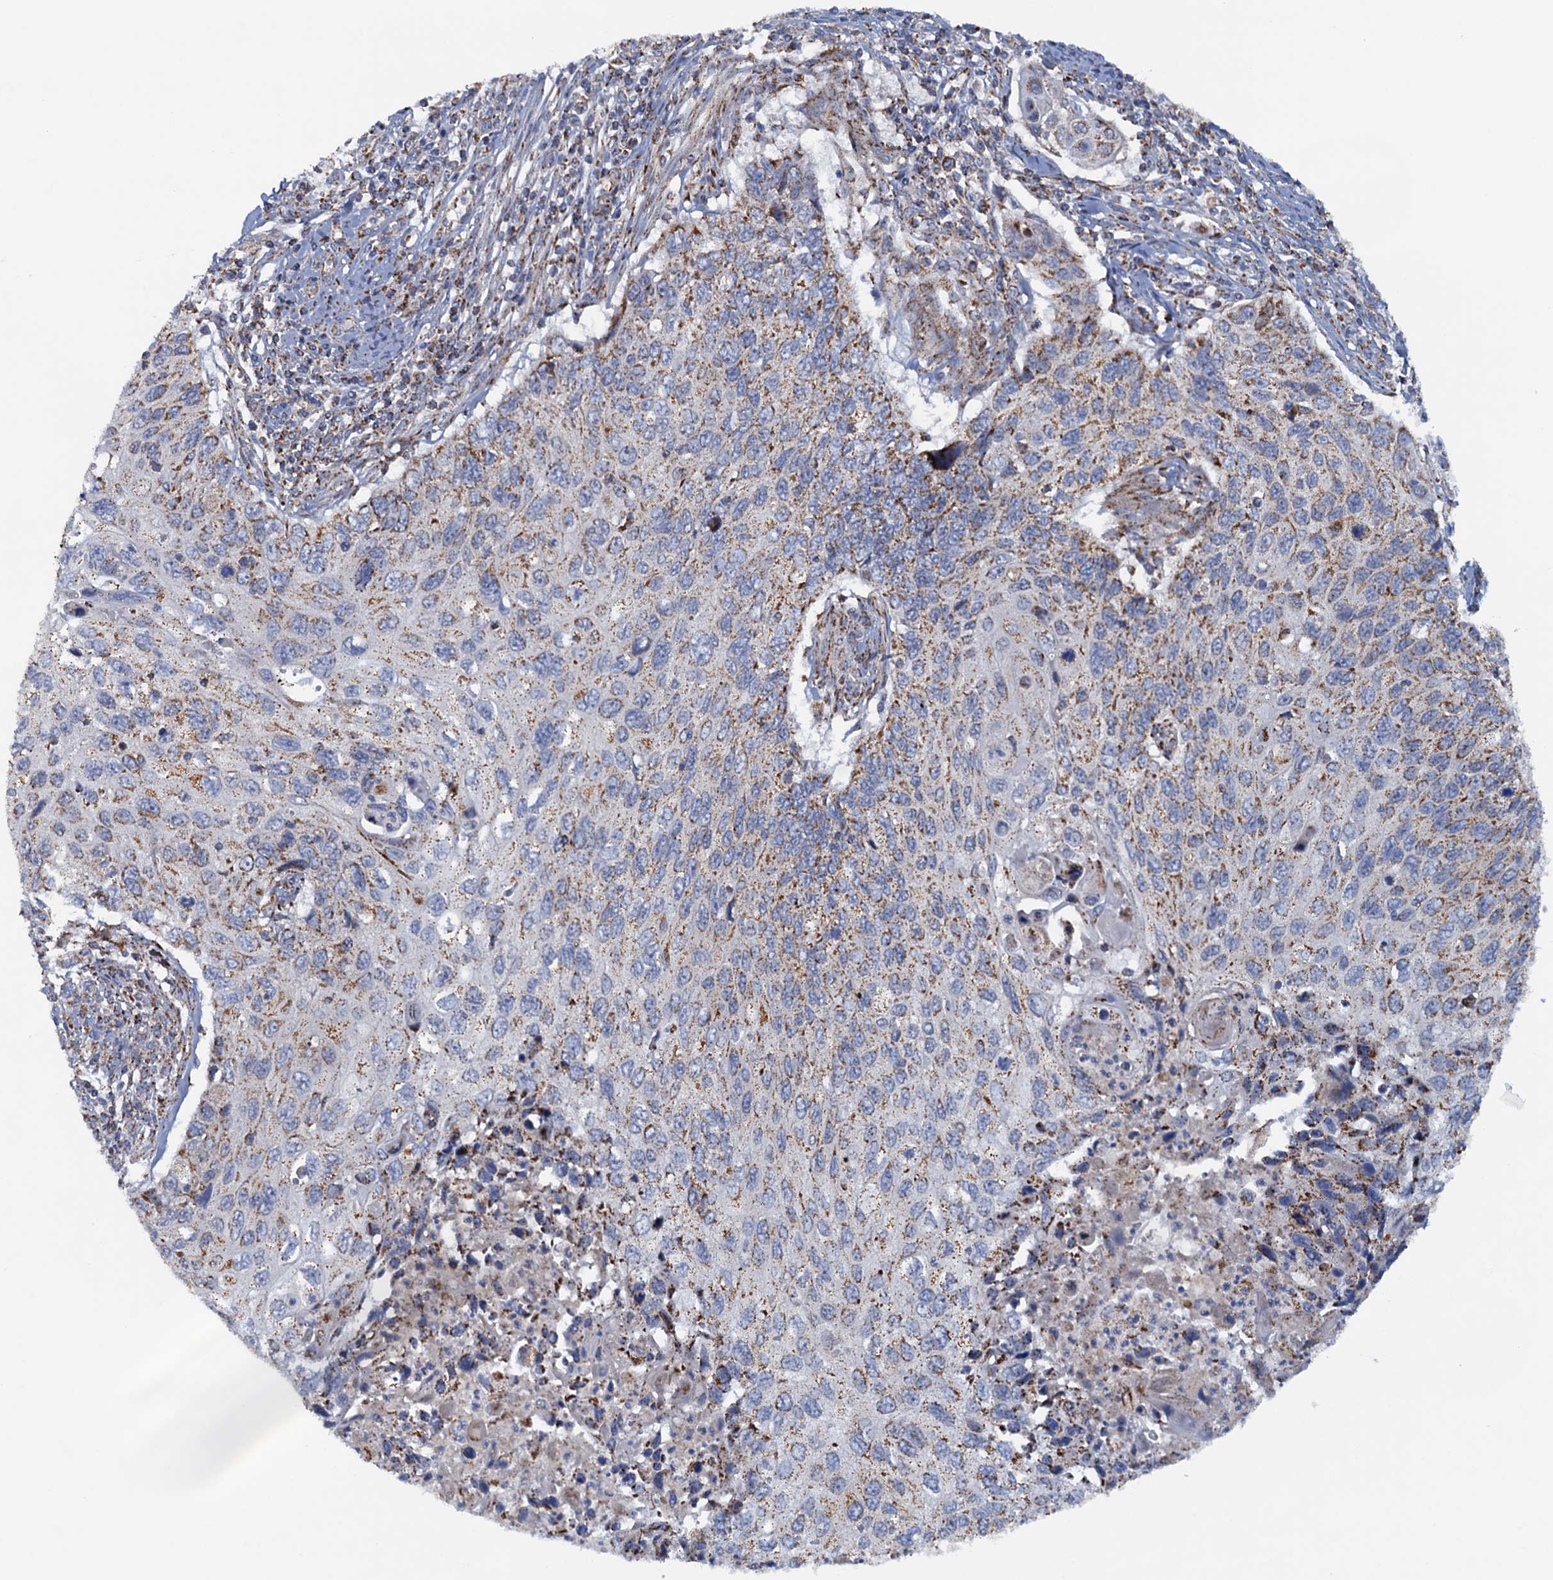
{"staining": {"intensity": "moderate", "quantity": ">75%", "location": "cytoplasmic/membranous"}, "tissue": "cervical cancer", "cell_type": "Tumor cells", "image_type": "cancer", "snomed": [{"axis": "morphology", "description": "Squamous cell carcinoma, NOS"}, {"axis": "topography", "description": "Cervix"}], "caption": "Cervical cancer (squamous cell carcinoma) stained with DAB immunohistochemistry (IHC) reveals medium levels of moderate cytoplasmic/membranous positivity in approximately >75% of tumor cells.", "gene": "GTPBP3", "patient": {"sex": "female", "age": 70}}